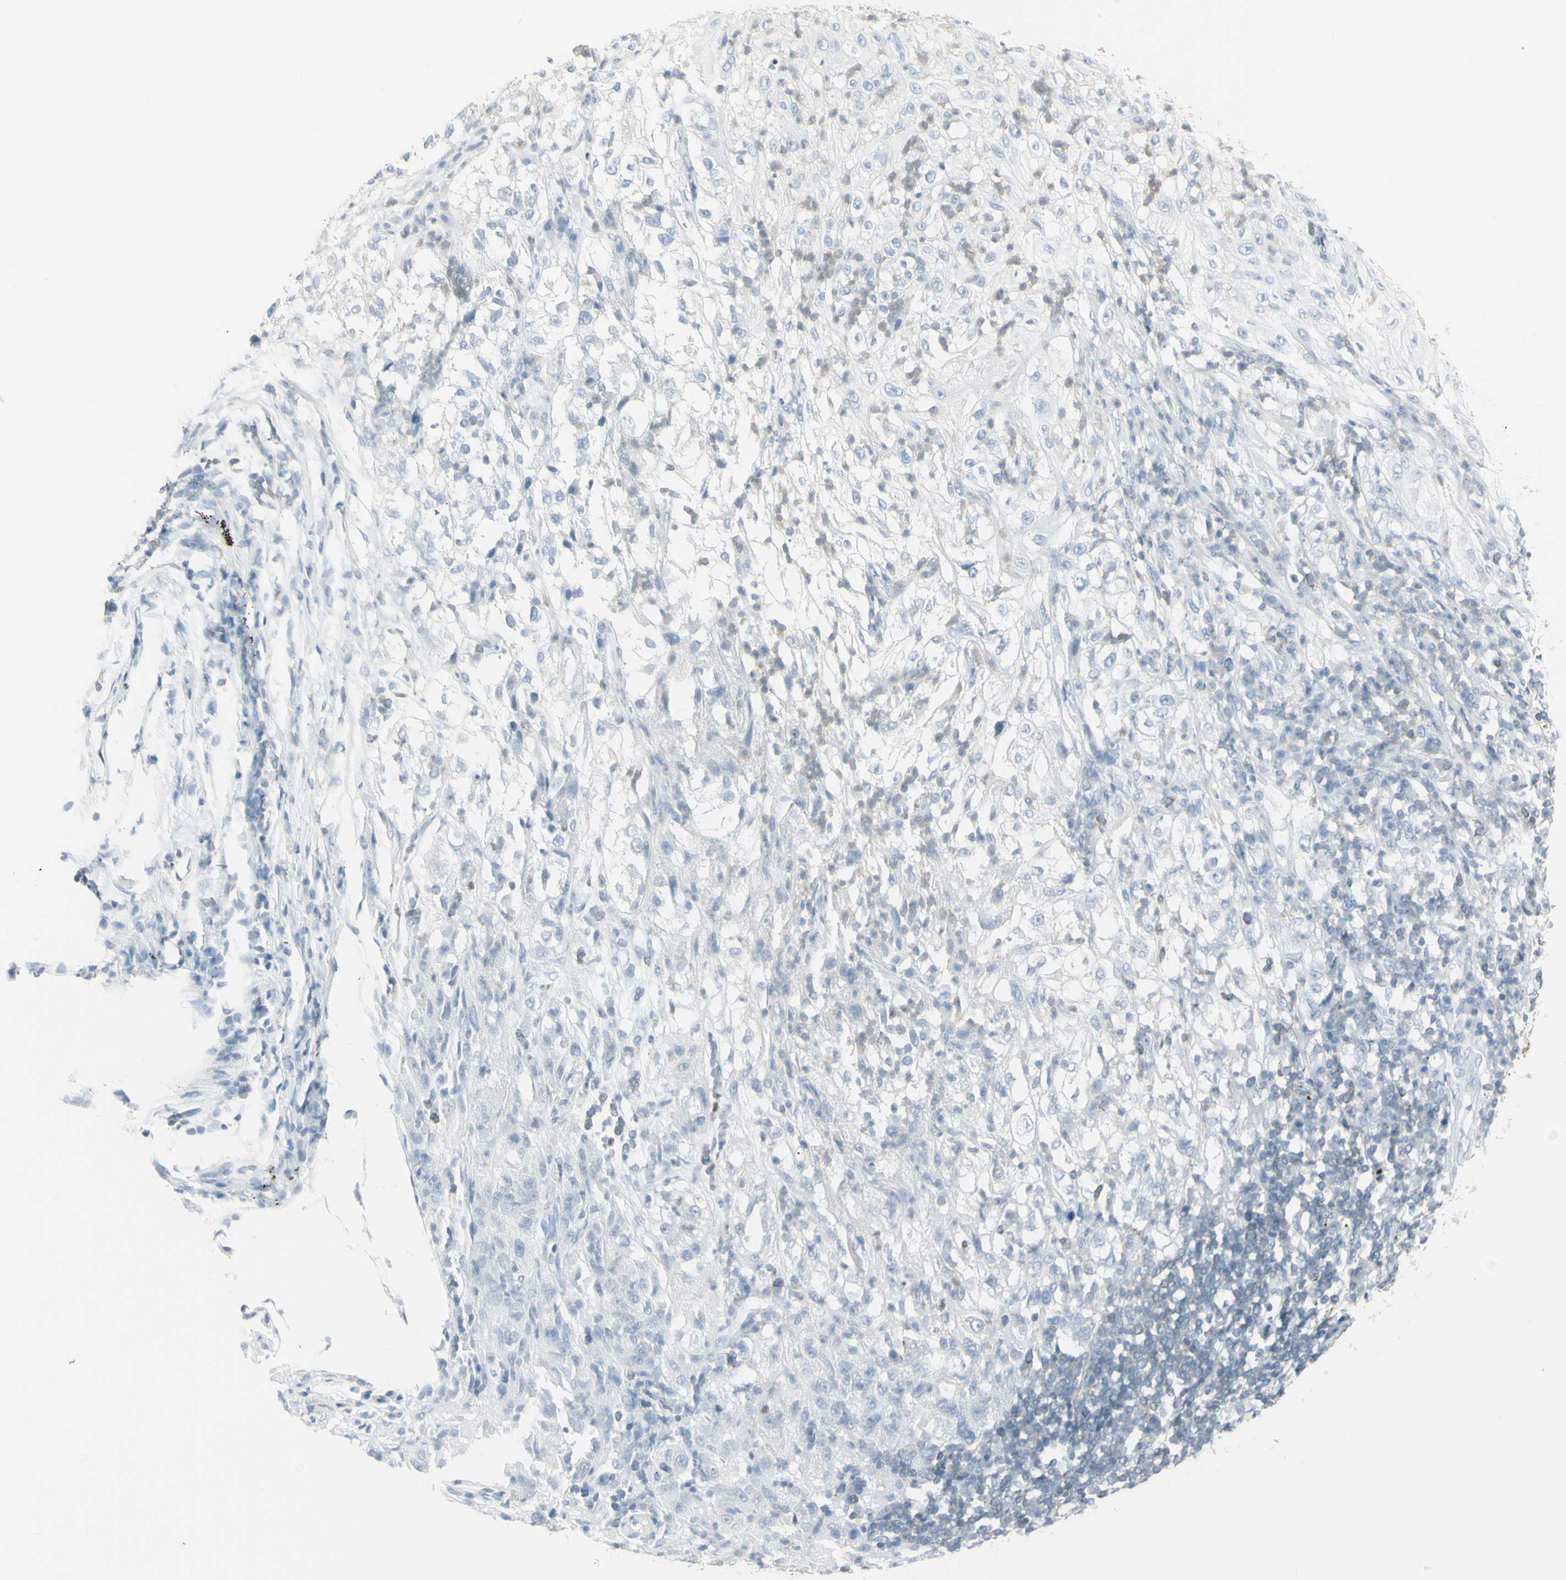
{"staining": {"intensity": "negative", "quantity": "none", "location": "none"}, "tissue": "lung cancer", "cell_type": "Tumor cells", "image_type": "cancer", "snomed": [{"axis": "morphology", "description": "Inflammation, NOS"}, {"axis": "morphology", "description": "Squamous cell carcinoma, NOS"}, {"axis": "topography", "description": "Lymph node"}, {"axis": "topography", "description": "Soft tissue"}, {"axis": "topography", "description": "Lung"}], "caption": "This micrograph is of squamous cell carcinoma (lung) stained with IHC to label a protein in brown with the nuclei are counter-stained blue. There is no expression in tumor cells. The staining is performed using DAB (3,3'-diaminobenzidine) brown chromogen with nuclei counter-stained in using hematoxylin.", "gene": "NRG1", "patient": {"sex": "male", "age": 66}}